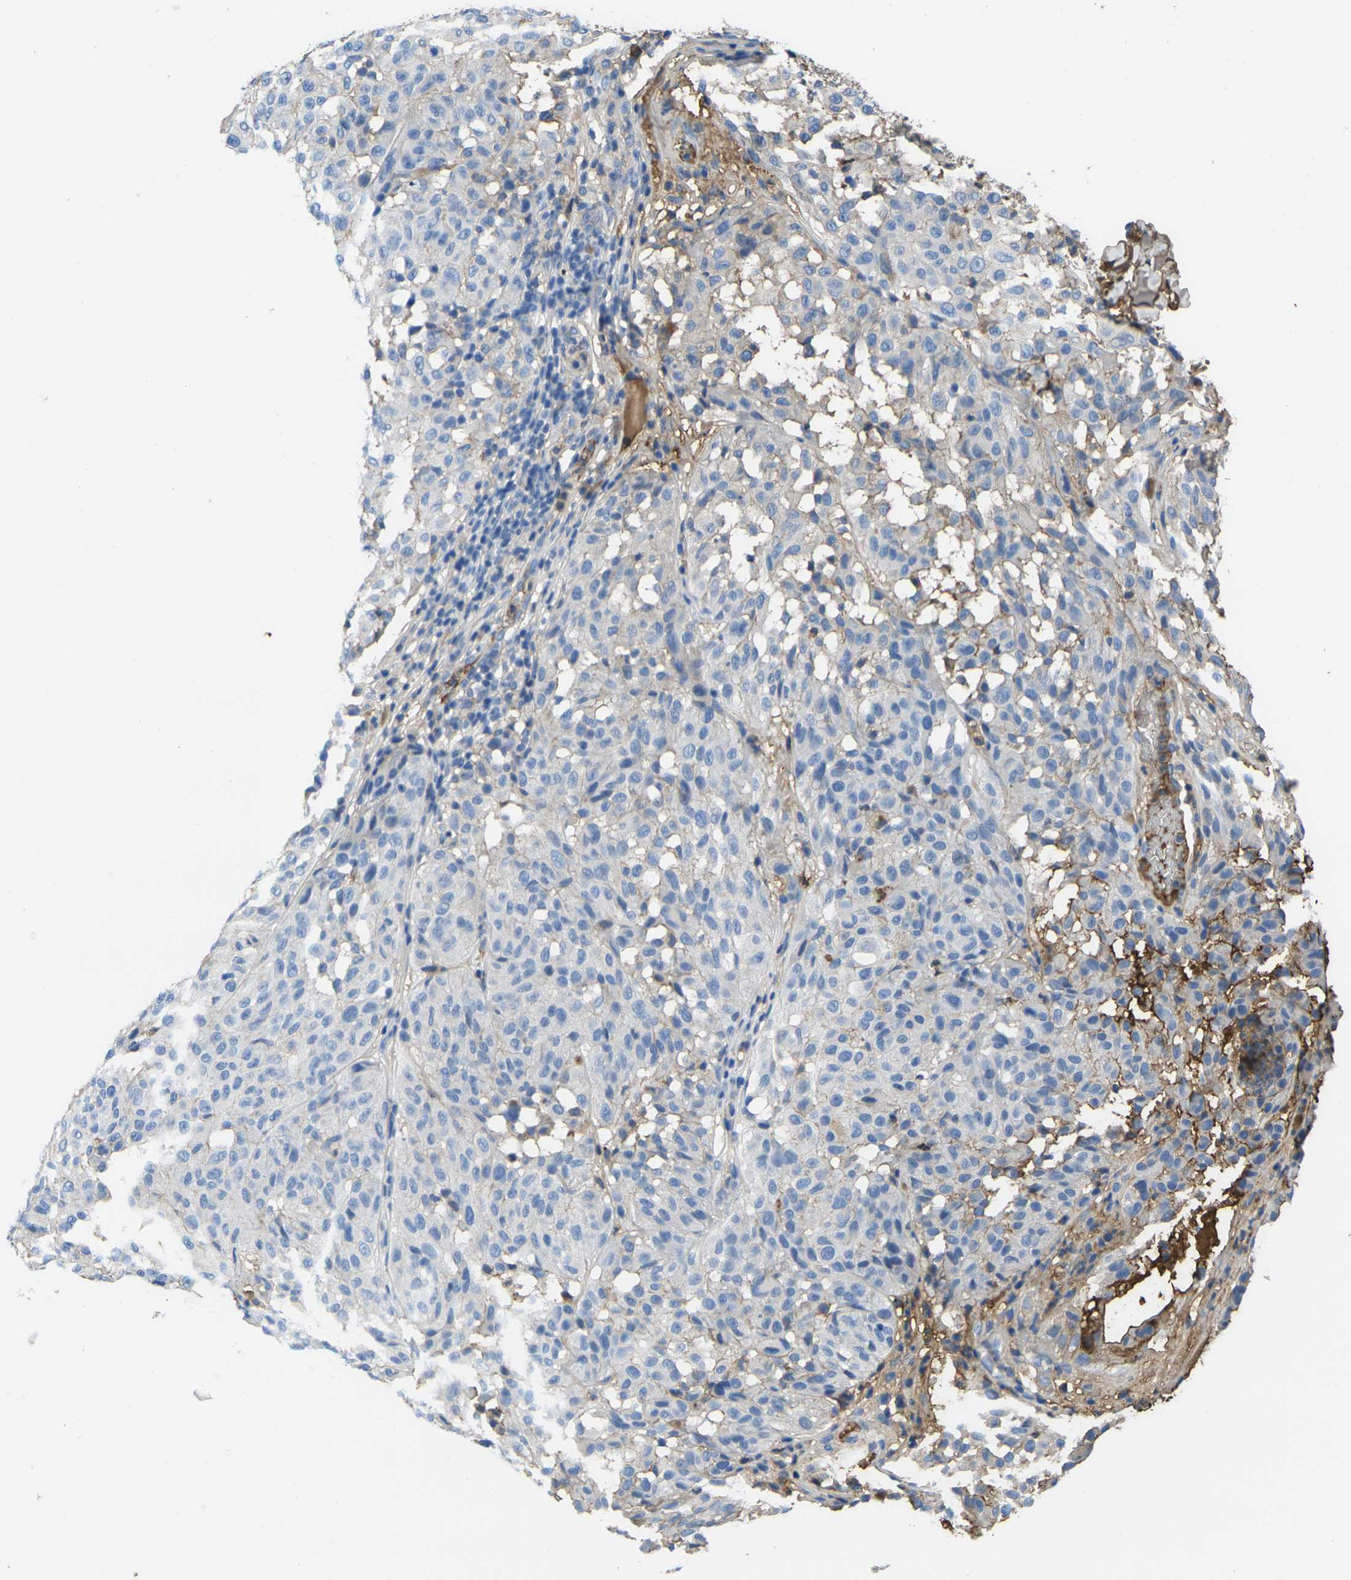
{"staining": {"intensity": "weak", "quantity": "<25%", "location": "cytoplasmic/membranous"}, "tissue": "melanoma", "cell_type": "Tumor cells", "image_type": "cancer", "snomed": [{"axis": "morphology", "description": "Malignant melanoma, NOS"}, {"axis": "topography", "description": "Skin"}], "caption": "There is no significant staining in tumor cells of melanoma.", "gene": "GREM2", "patient": {"sex": "female", "age": 46}}